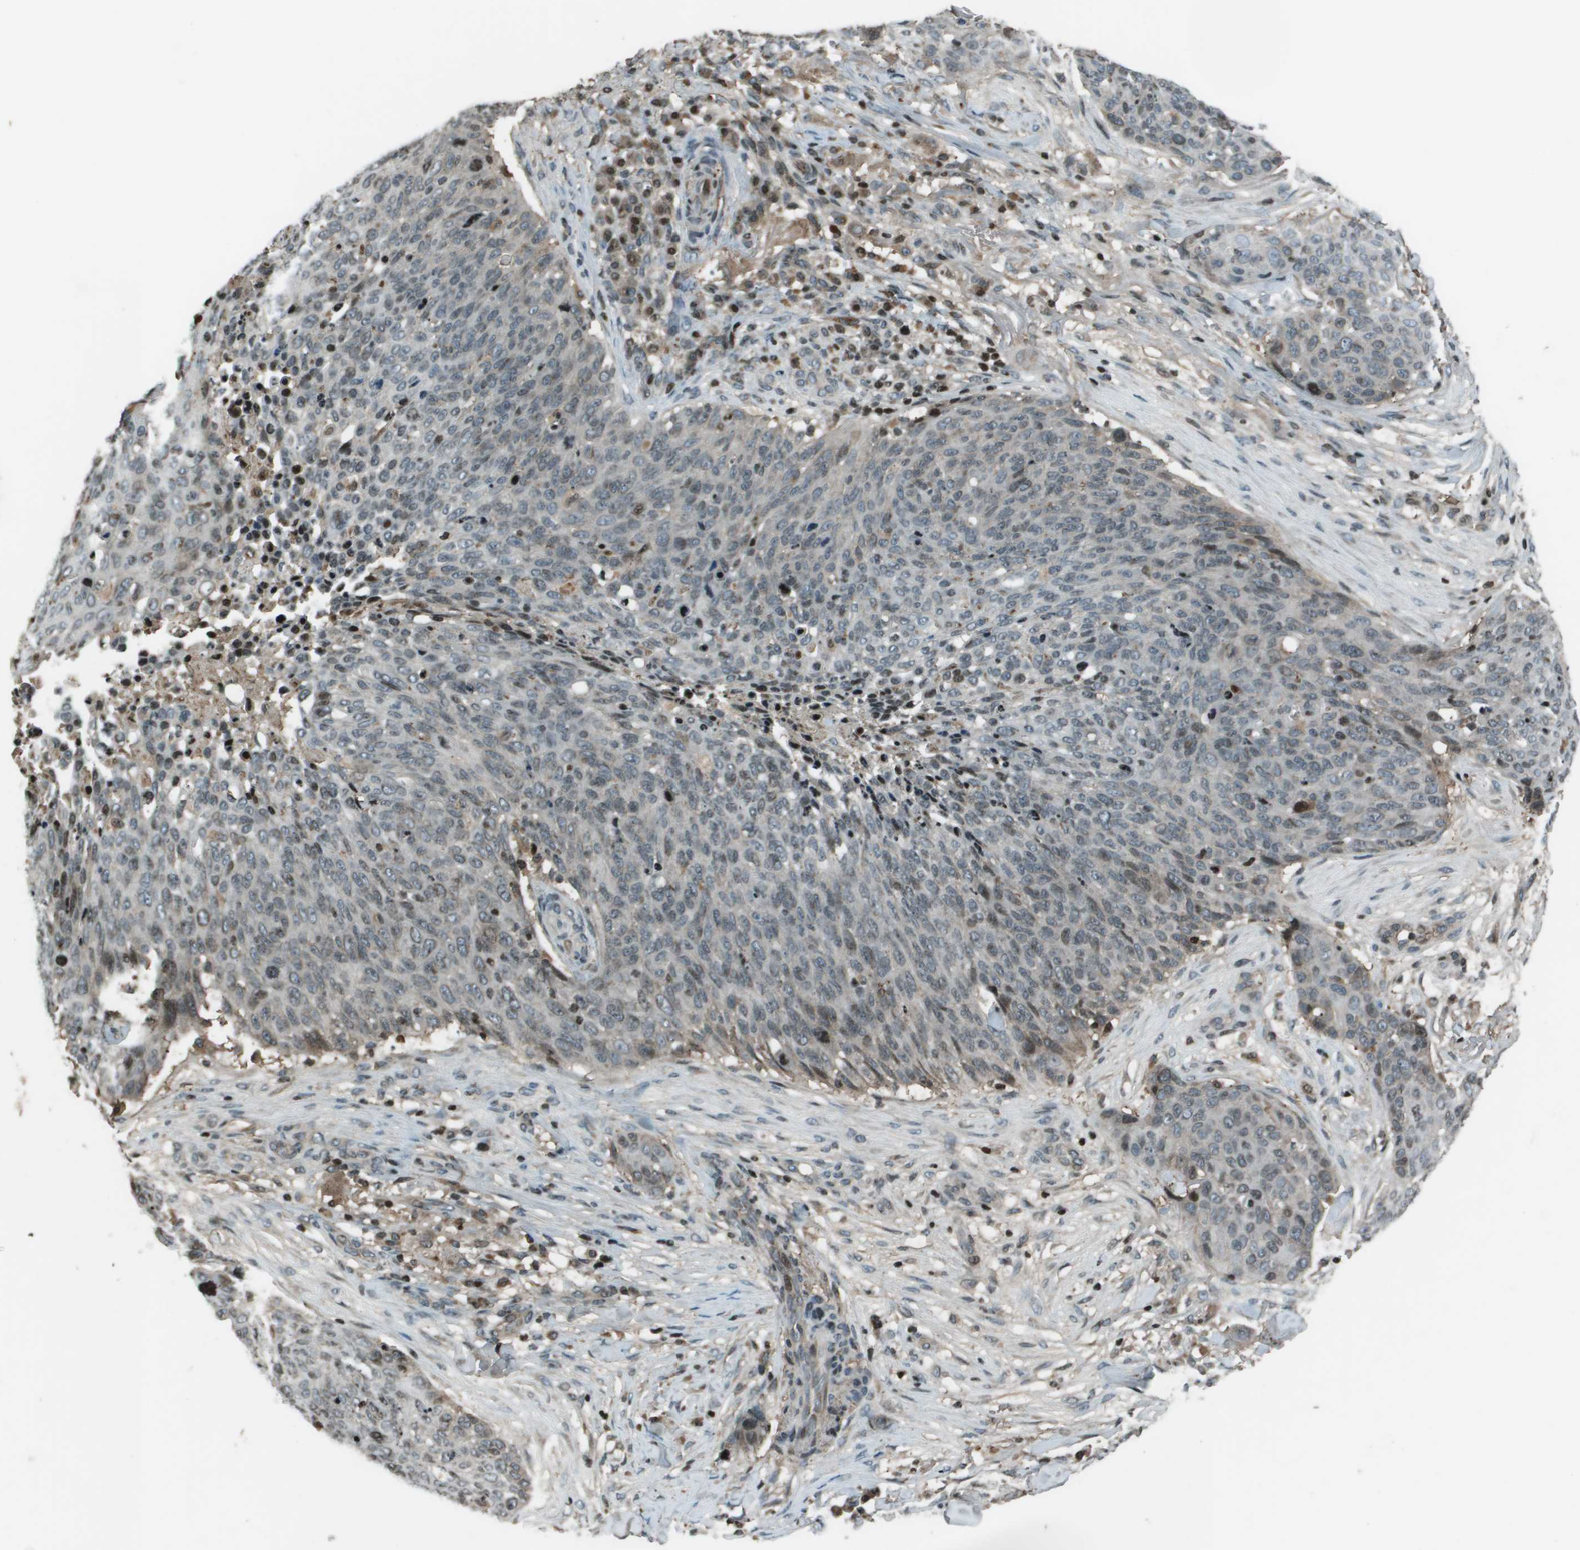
{"staining": {"intensity": "negative", "quantity": "none", "location": "none"}, "tissue": "skin cancer", "cell_type": "Tumor cells", "image_type": "cancer", "snomed": [{"axis": "morphology", "description": "Squamous cell carcinoma in situ, NOS"}, {"axis": "morphology", "description": "Squamous cell carcinoma, NOS"}, {"axis": "topography", "description": "Skin"}], "caption": "This is a histopathology image of immunohistochemistry (IHC) staining of squamous cell carcinoma (skin), which shows no positivity in tumor cells.", "gene": "CXCL12", "patient": {"sex": "male", "age": 93}}